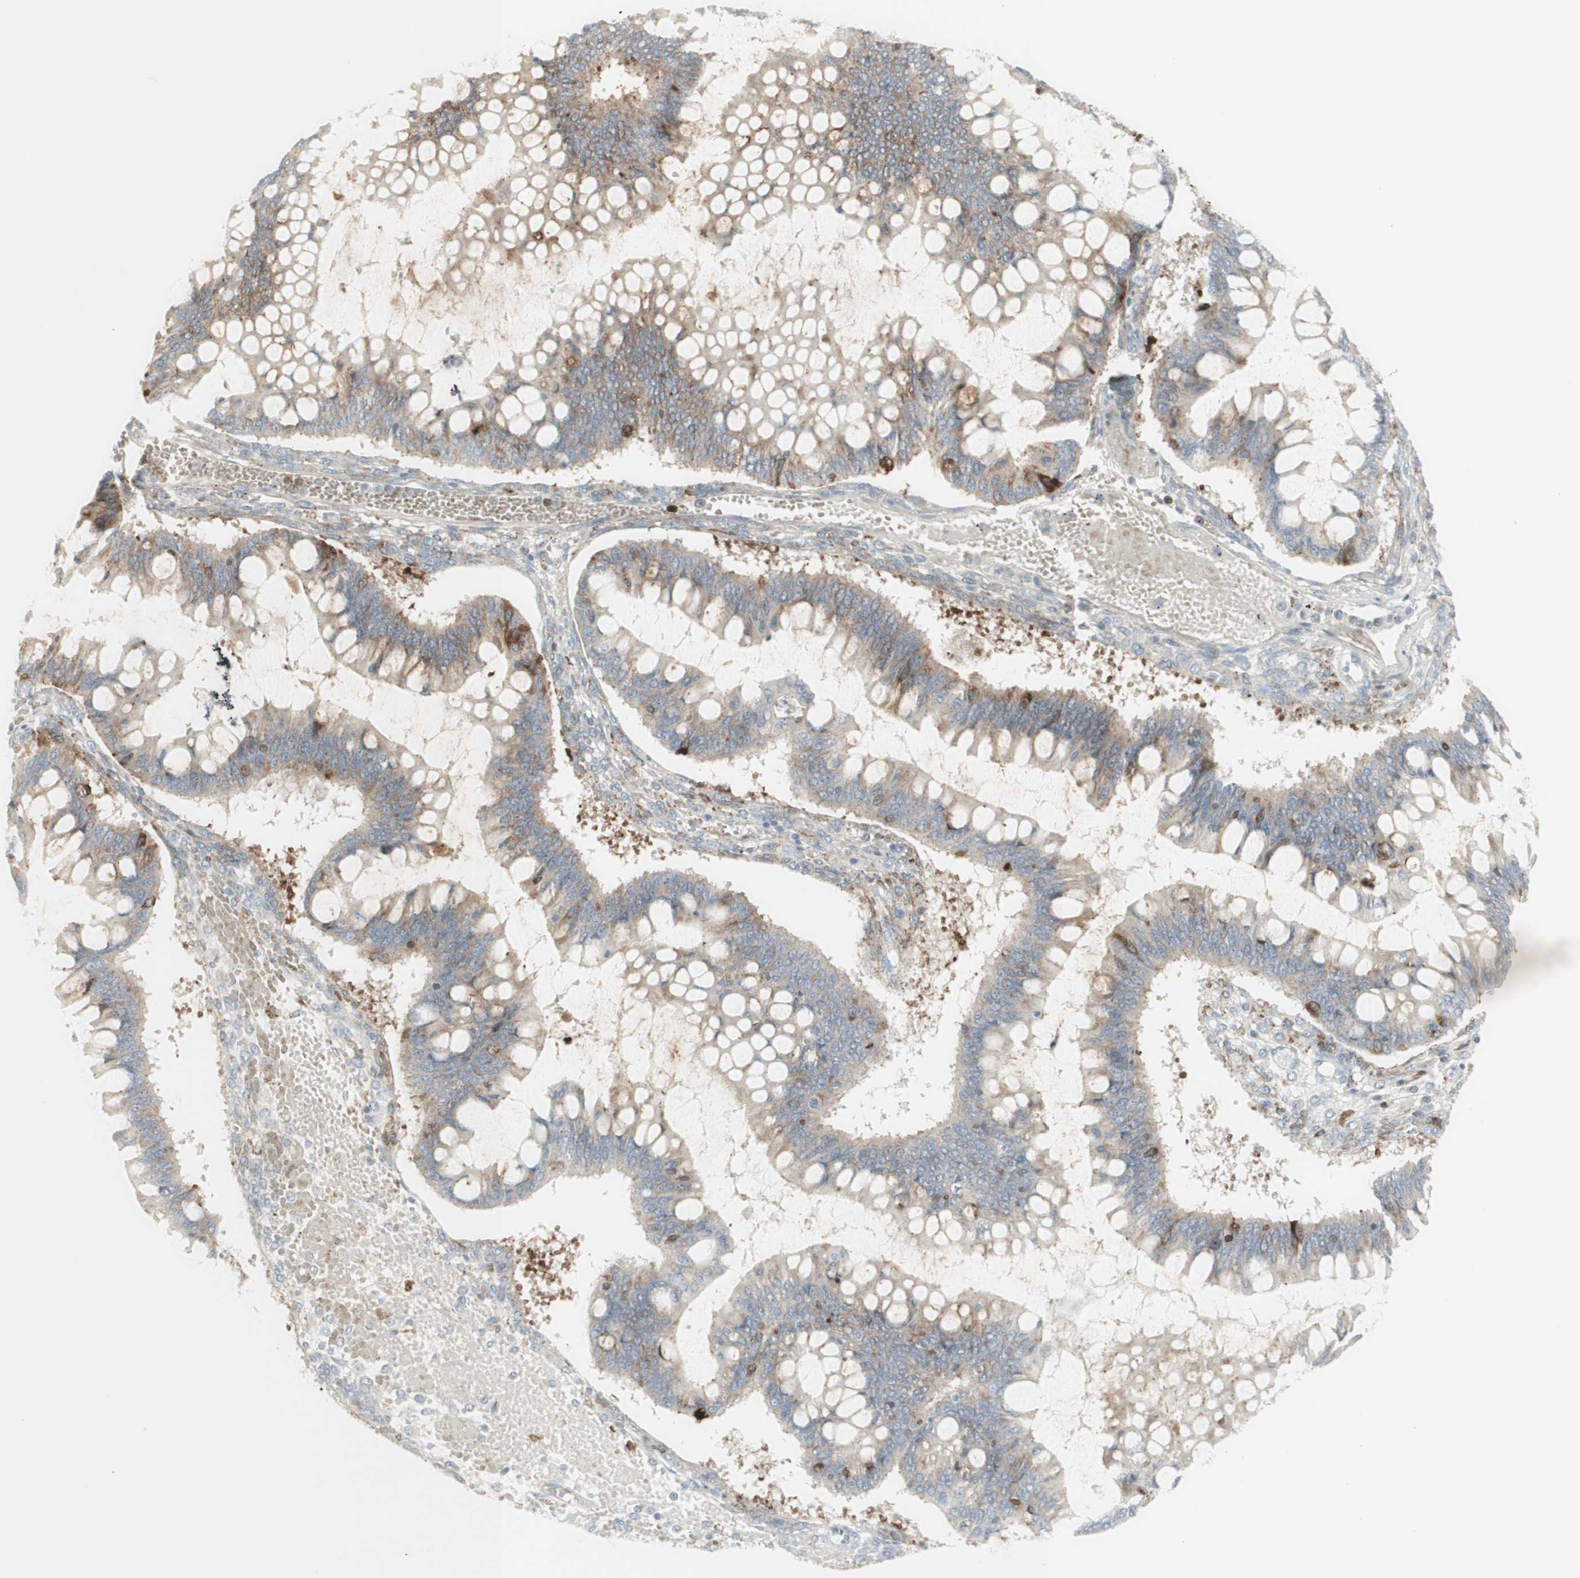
{"staining": {"intensity": "weak", "quantity": ">75%", "location": "cytoplasmic/membranous"}, "tissue": "ovarian cancer", "cell_type": "Tumor cells", "image_type": "cancer", "snomed": [{"axis": "morphology", "description": "Cystadenocarcinoma, mucinous, NOS"}, {"axis": "topography", "description": "Ovary"}], "caption": "Mucinous cystadenocarcinoma (ovarian) tissue reveals weak cytoplasmic/membranous staining in approximately >75% of tumor cells, visualized by immunohistochemistry.", "gene": "MDK", "patient": {"sex": "female", "age": 73}}